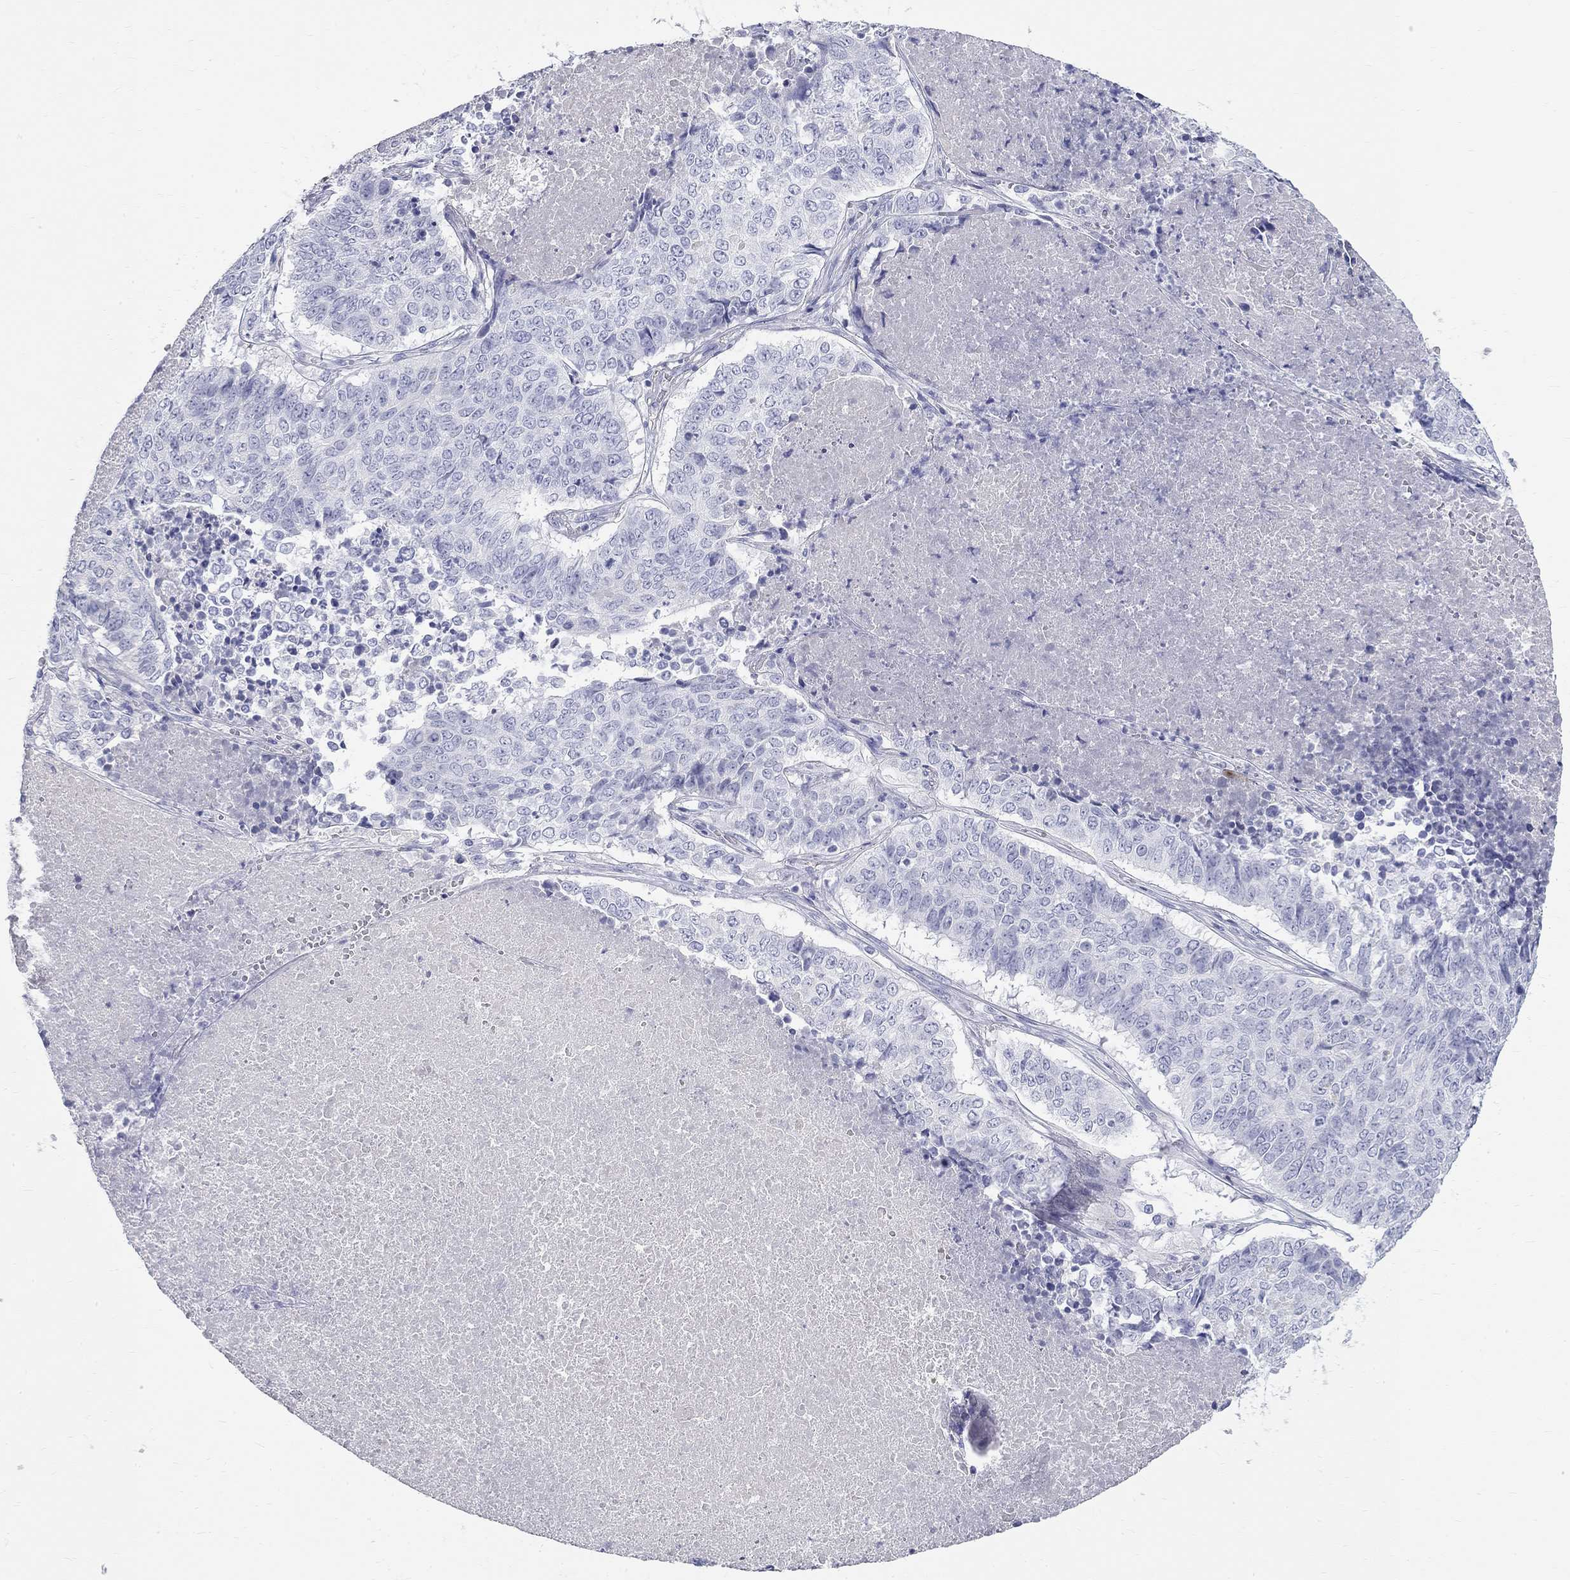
{"staining": {"intensity": "negative", "quantity": "none", "location": "none"}, "tissue": "lung cancer", "cell_type": "Tumor cells", "image_type": "cancer", "snomed": [{"axis": "morphology", "description": "Squamous cell carcinoma, NOS"}, {"axis": "topography", "description": "Lung"}], "caption": "Lung cancer was stained to show a protein in brown. There is no significant staining in tumor cells.", "gene": "PHOX2B", "patient": {"sex": "male", "age": 64}}